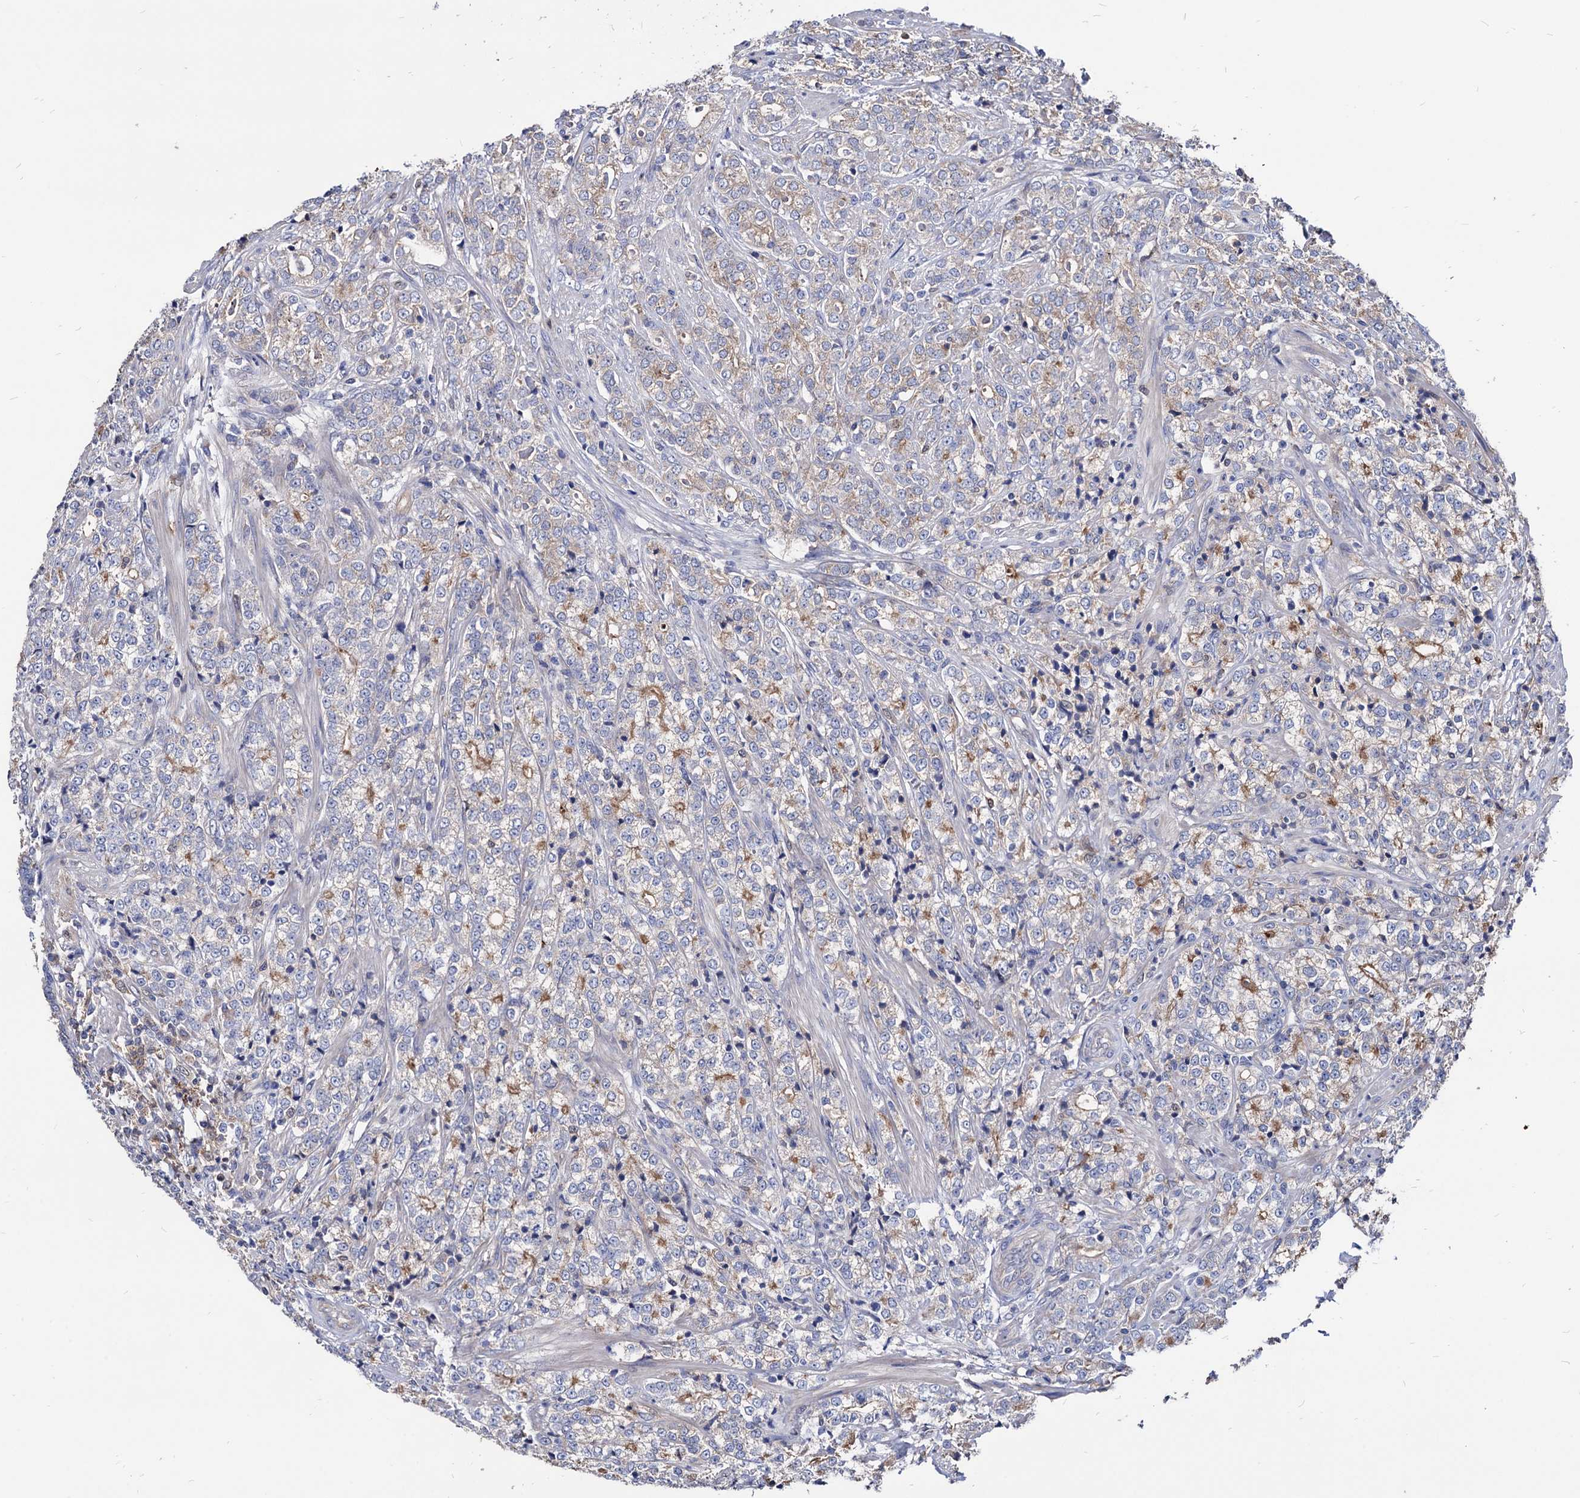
{"staining": {"intensity": "moderate", "quantity": "<25%", "location": "cytoplasmic/membranous"}, "tissue": "prostate cancer", "cell_type": "Tumor cells", "image_type": "cancer", "snomed": [{"axis": "morphology", "description": "Adenocarcinoma, High grade"}, {"axis": "topography", "description": "Prostate"}], "caption": "A brown stain labels moderate cytoplasmic/membranous positivity of a protein in human high-grade adenocarcinoma (prostate) tumor cells.", "gene": "CPPED1", "patient": {"sex": "male", "age": 69}}